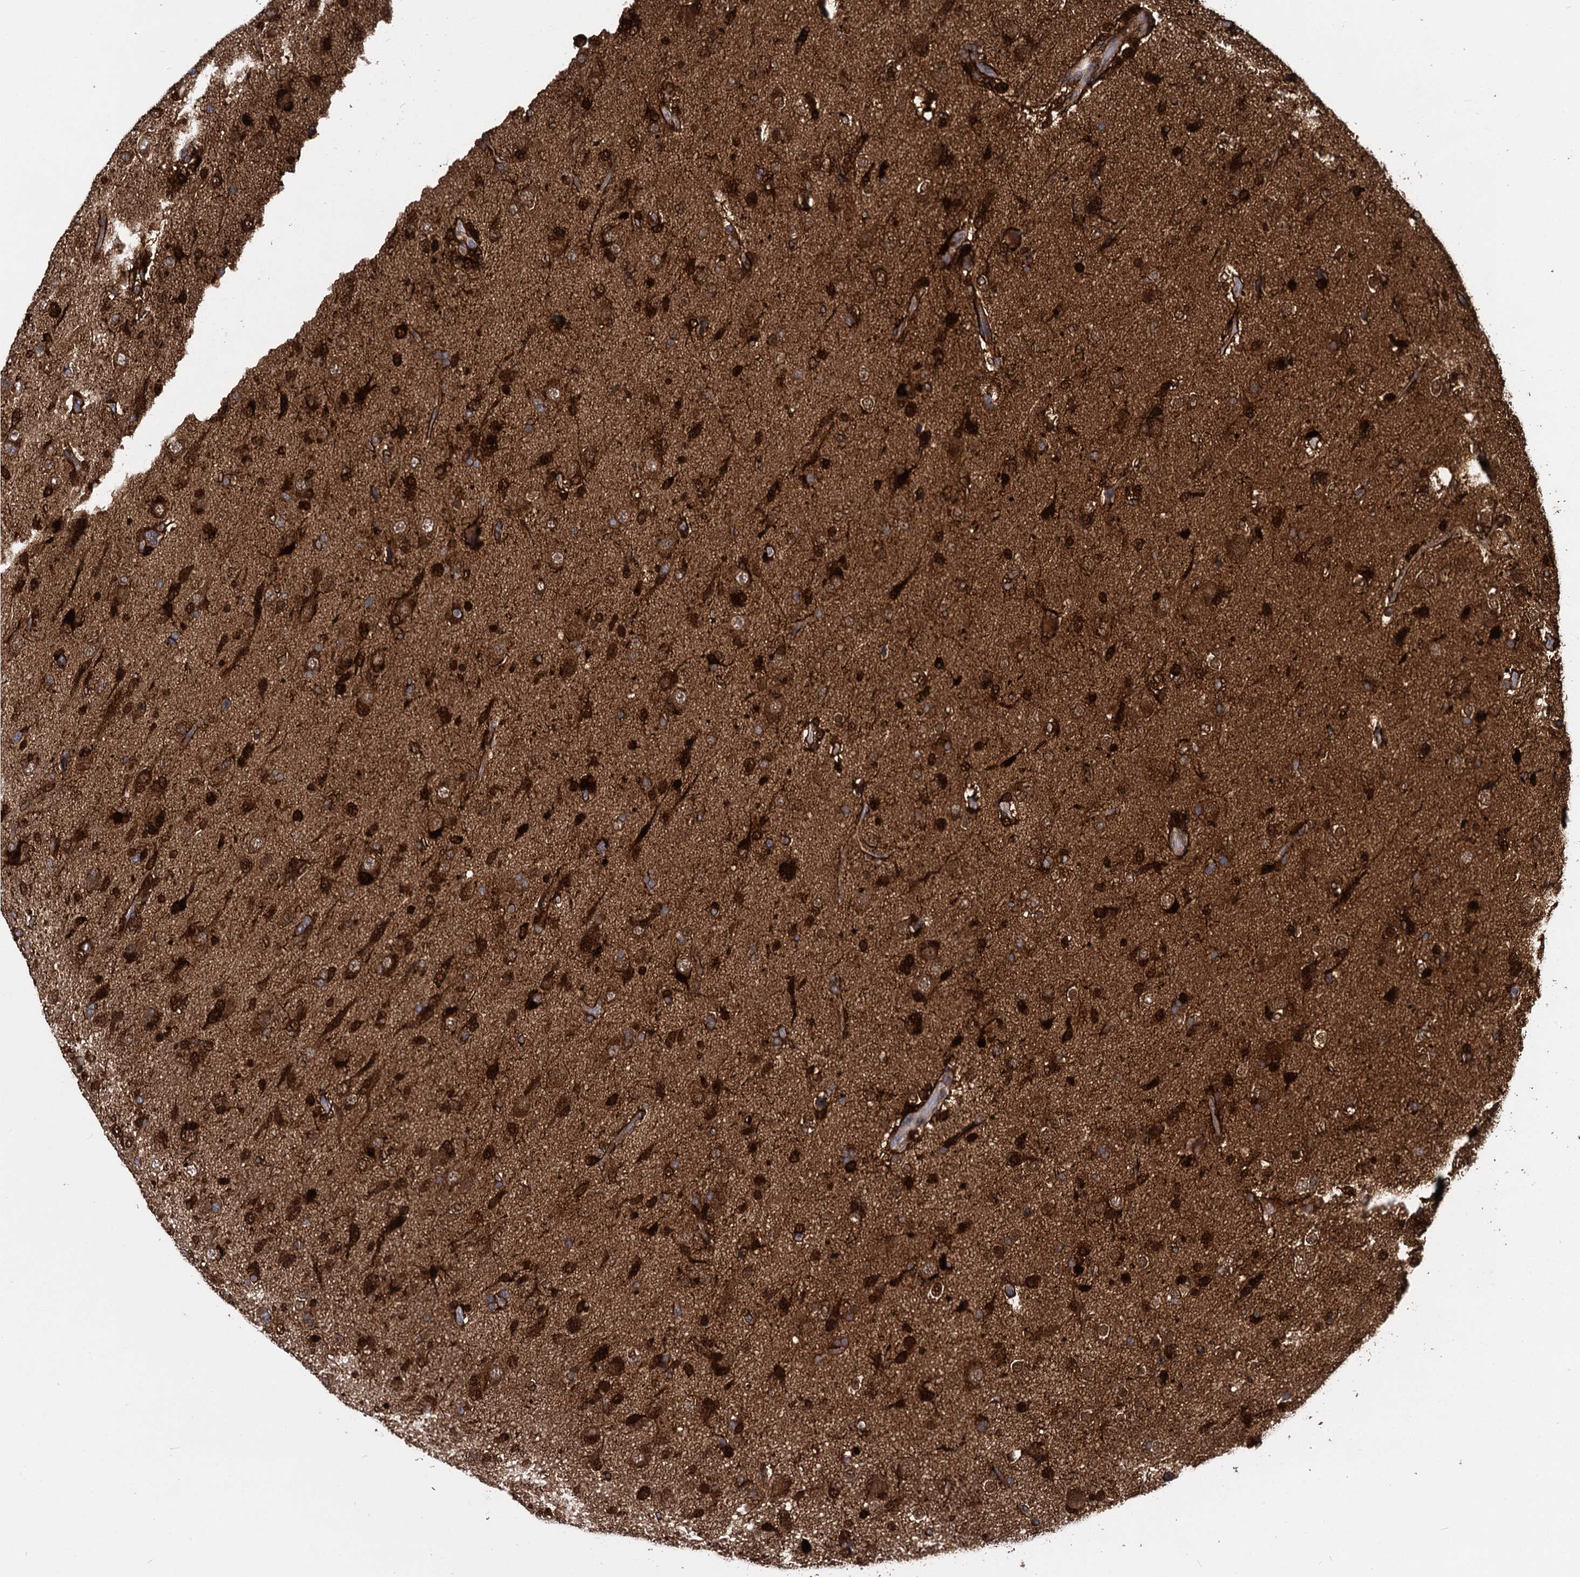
{"staining": {"intensity": "strong", "quantity": "25%-75%", "location": "cytoplasmic/membranous,nuclear"}, "tissue": "glioma", "cell_type": "Tumor cells", "image_type": "cancer", "snomed": [{"axis": "morphology", "description": "Glioma, malignant, Low grade"}, {"axis": "topography", "description": "Brain"}], "caption": "Glioma tissue shows strong cytoplasmic/membranous and nuclear staining in about 25%-75% of tumor cells, visualized by immunohistochemistry.", "gene": "GSTM3", "patient": {"sex": "male", "age": 65}}